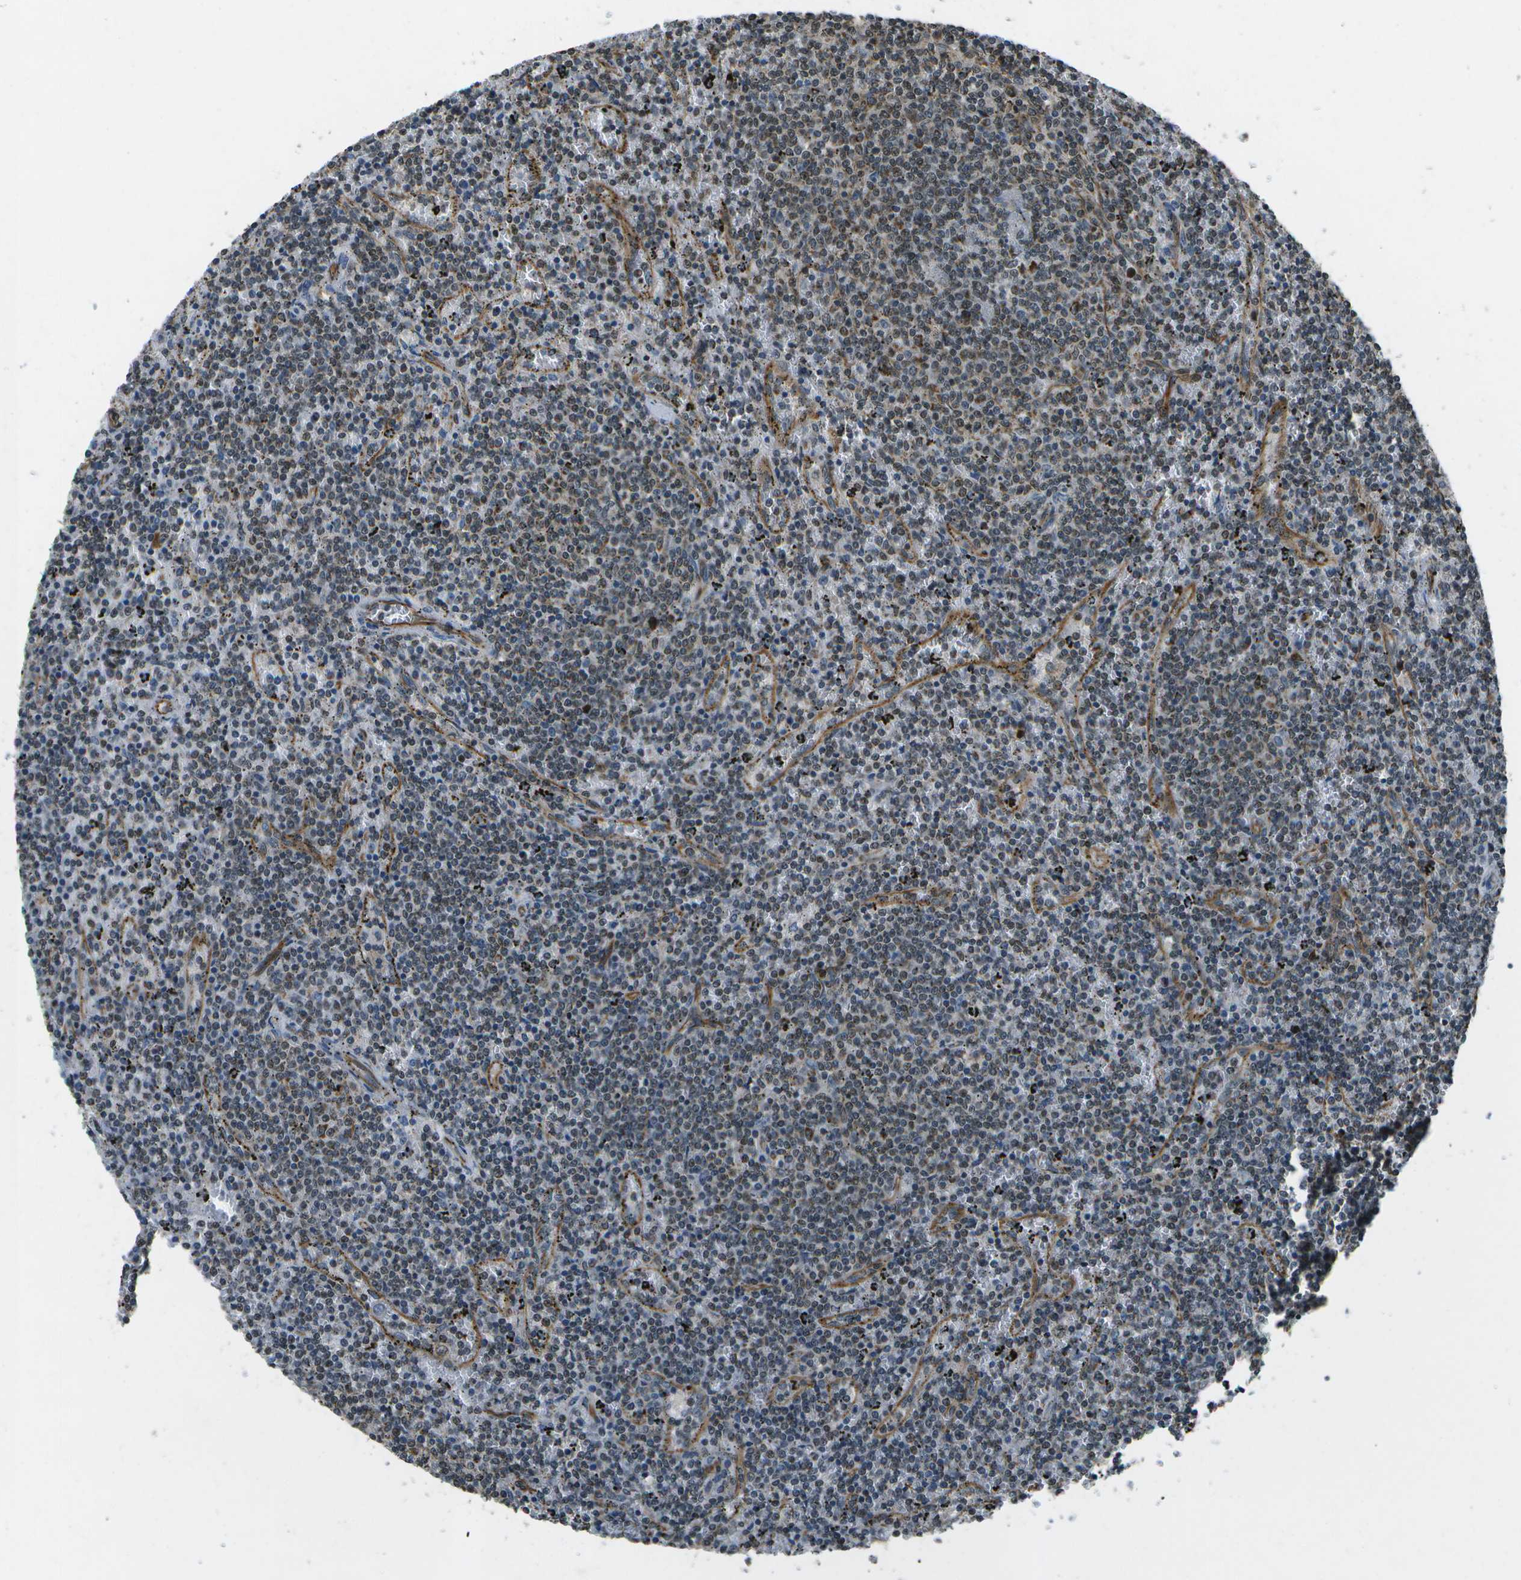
{"staining": {"intensity": "moderate", "quantity": "25%-75%", "location": "cytoplasmic/membranous,nuclear"}, "tissue": "lymphoma", "cell_type": "Tumor cells", "image_type": "cancer", "snomed": [{"axis": "morphology", "description": "Malignant lymphoma, non-Hodgkin's type, Low grade"}, {"axis": "topography", "description": "Spleen"}], "caption": "Lymphoma was stained to show a protein in brown. There is medium levels of moderate cytoplasmic/membranous and nuclear expression in about 25%-75% of tumor cells.", "gene": "EIF2AK1", "patient": {"sex": "female", "age": 50}}